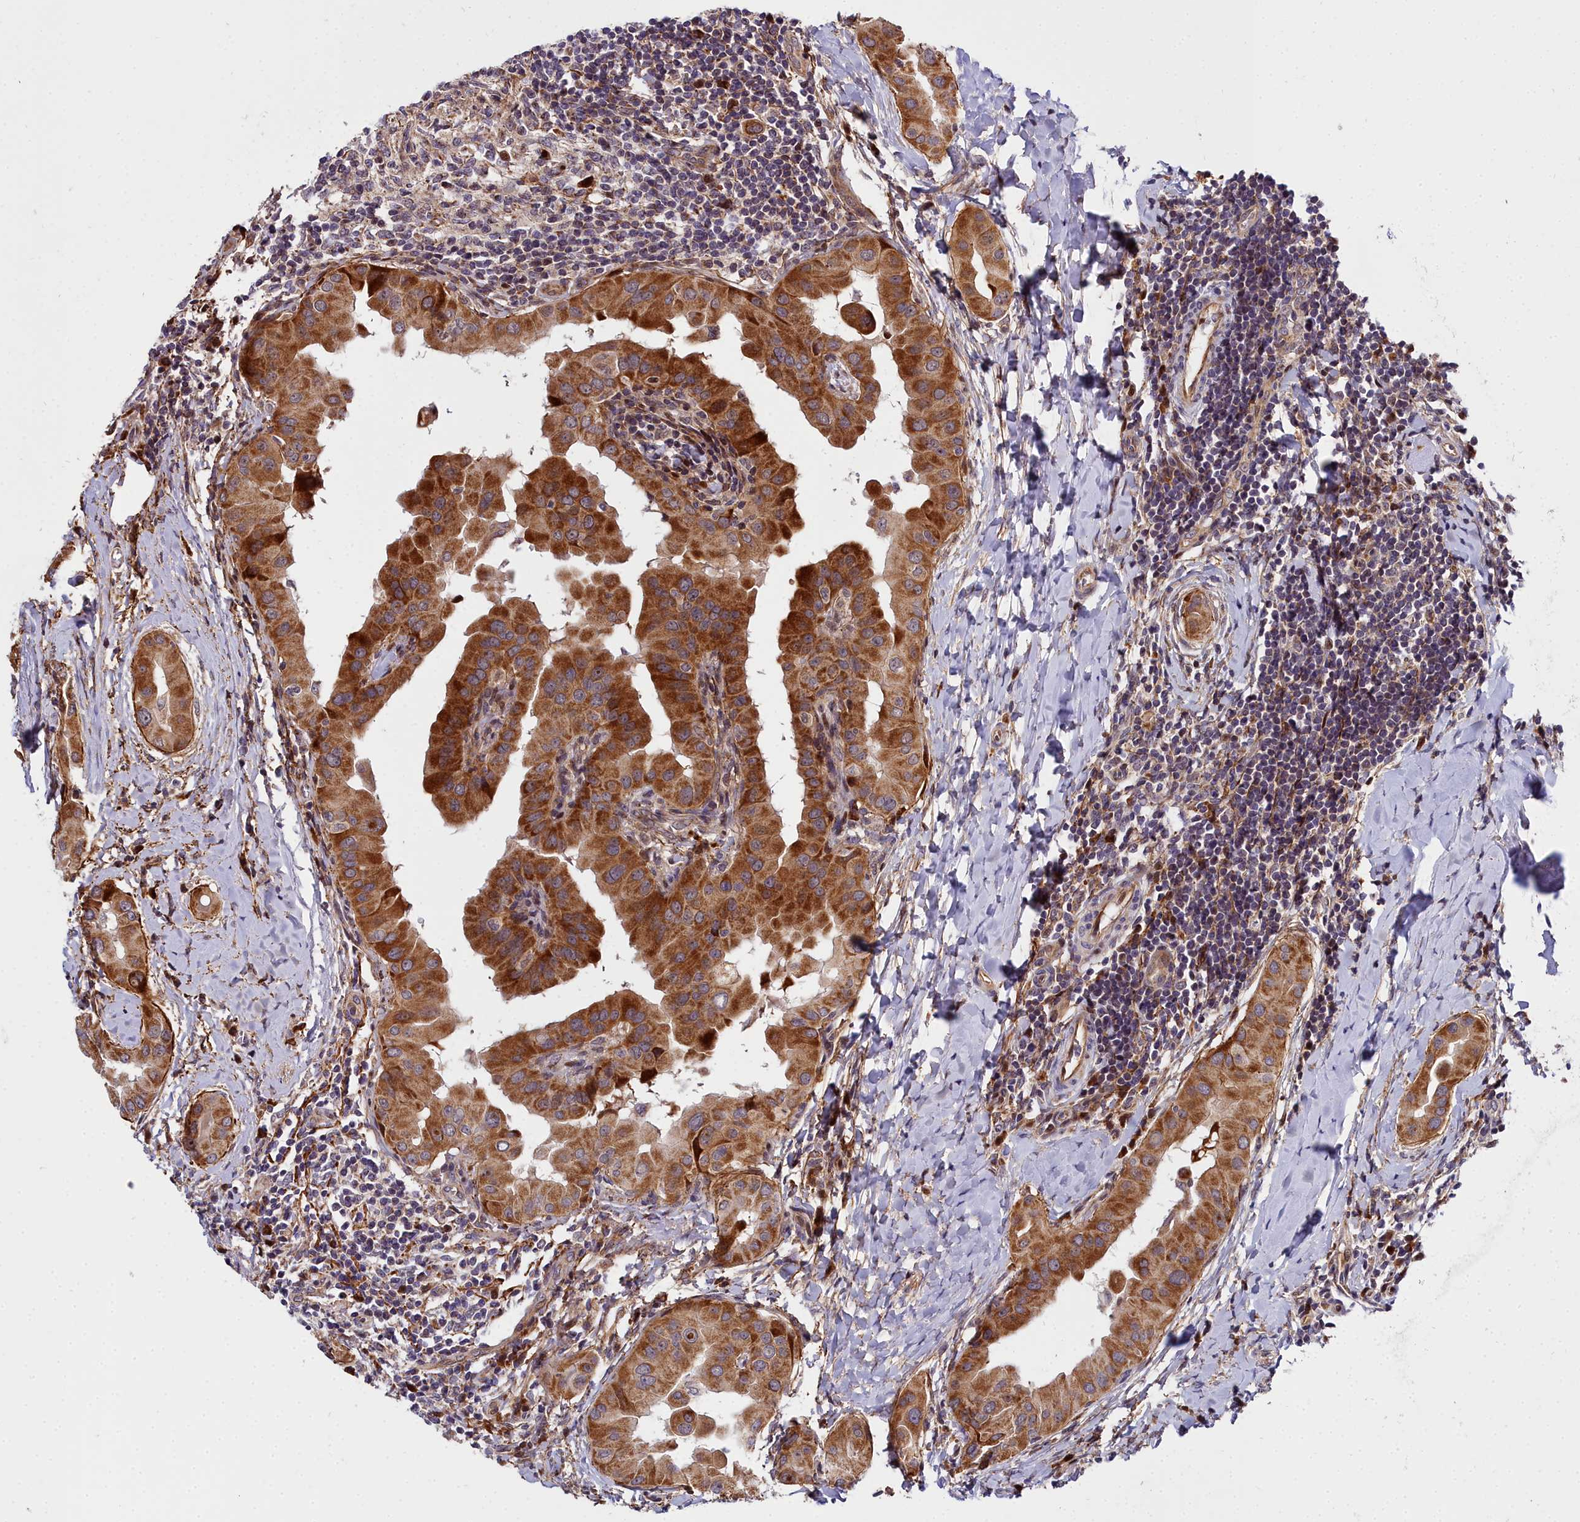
{"staining": {"intensity": "strong", "quantity": ">75%", "location": "cytoplasmic/membranous"}, "tissue": "thyroid cancer", "cell_type": "Tumor cells", "image_type": "cancer", "snomed": [{"axis": "morphology", "description": "Papillary adenocarcinoma, NOS"}, {"axis": "topography", "description": "Thyroid gland"}], "caption": "Papillary adenocarcinoma (thyroid) stained with DAB (3,3'-diaminobenzidine) immunohistochemistry displays high levels of strong cytoplasmic/membranous staining in approximately >75% of tumor cells.", "gene": "MRPS11", "patient": {"sex": "male", "age": 33}}